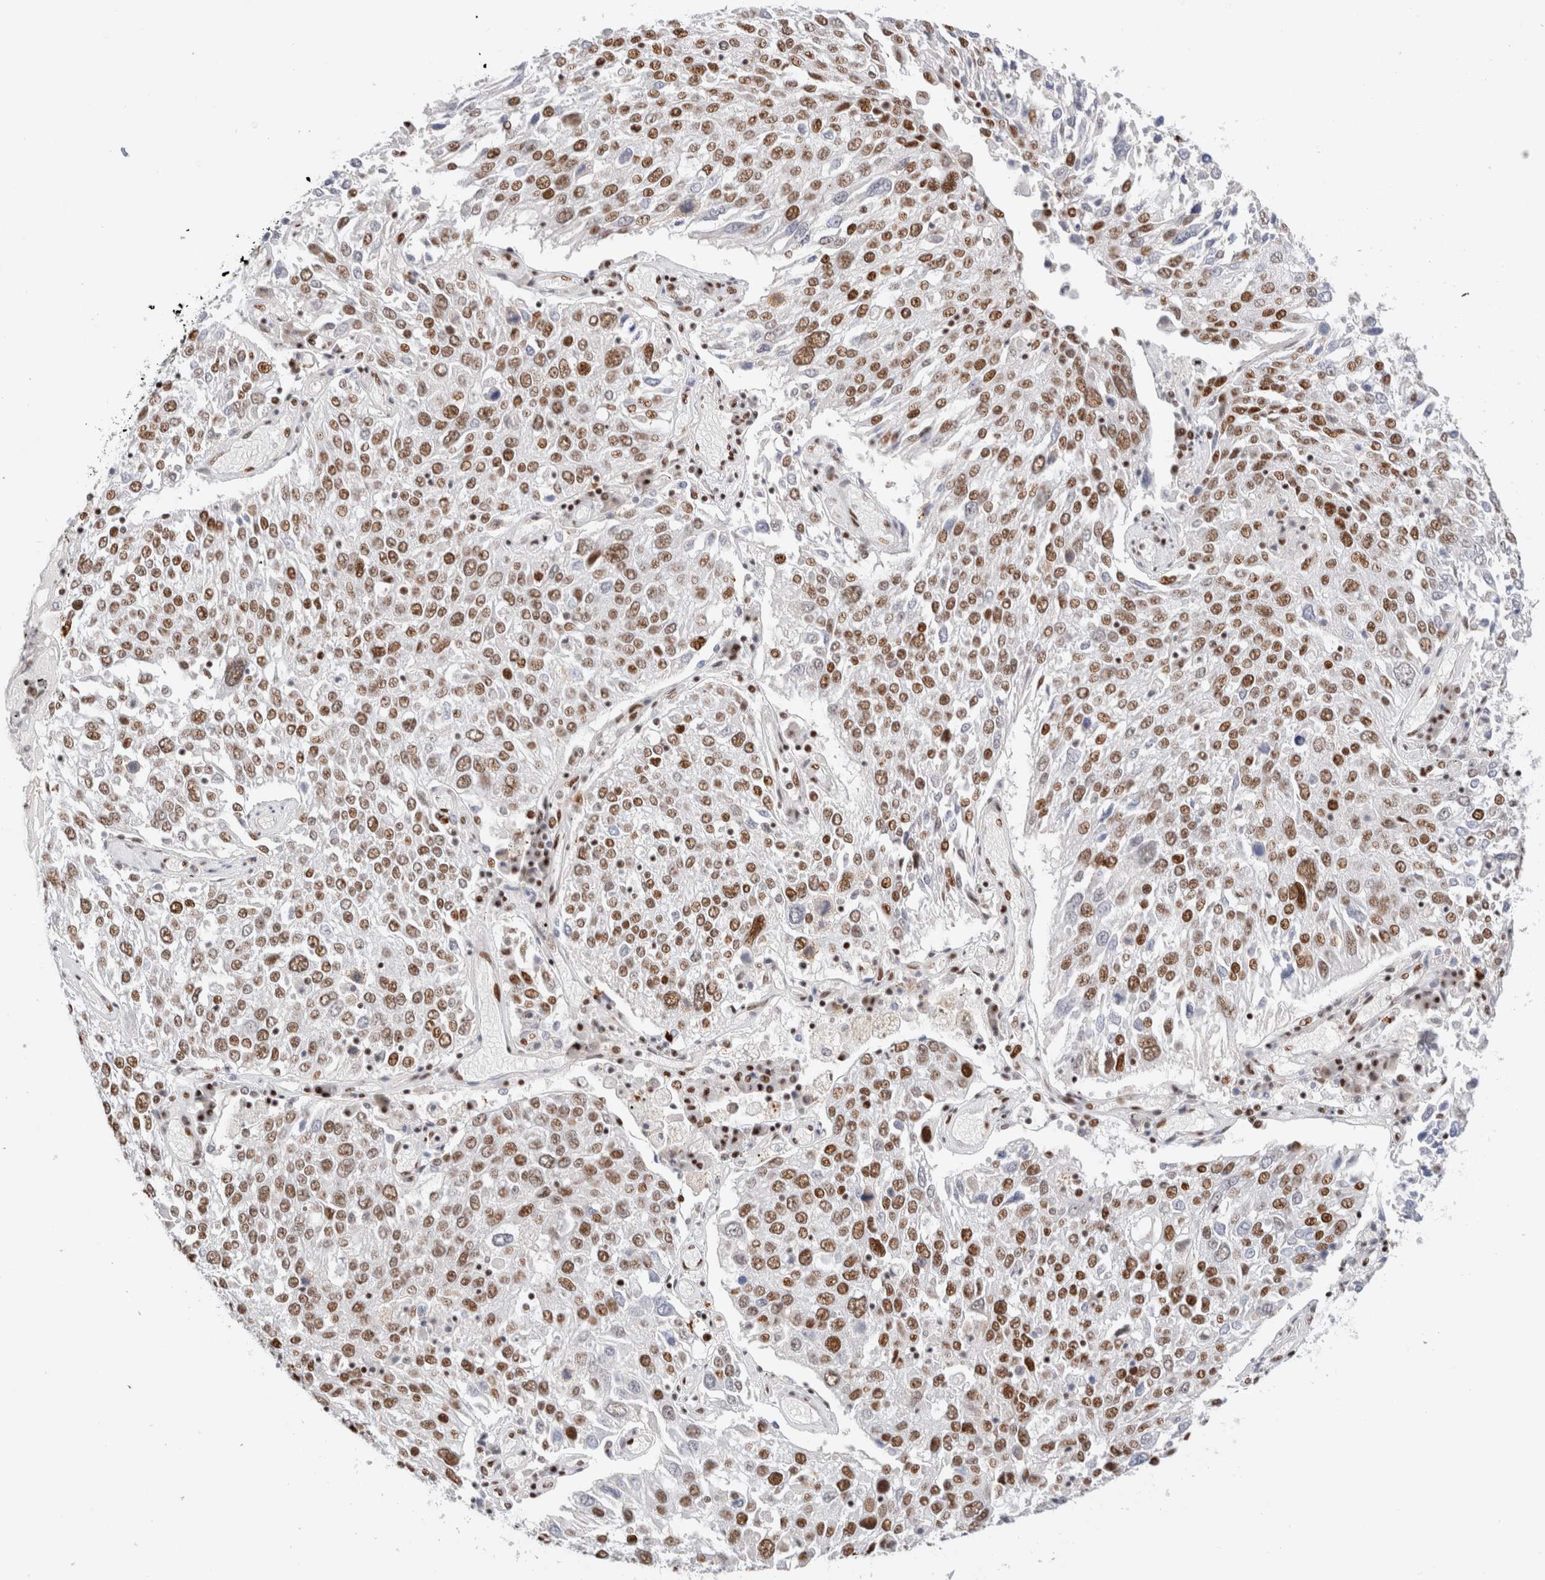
{"staining": {"intensity": "moderate", "quantity": ">75%", "location": "nuclear"}, "tissue": "lung cancer", "cell_type": "Tumor cells", "image_type": "cancer", "snomed": [{"axis": "morphology", "description": "Squamous cell carcinoma, NOS"}, {"axis": "topography", "description": "Lung"}], "caption": "Tumor cells demonstrate medium levels of moderate nuclear expression in about >75% of cells in human lung cancer.", "gene": "ZNF282", "patient": {"sex": "male", "age": 65}}